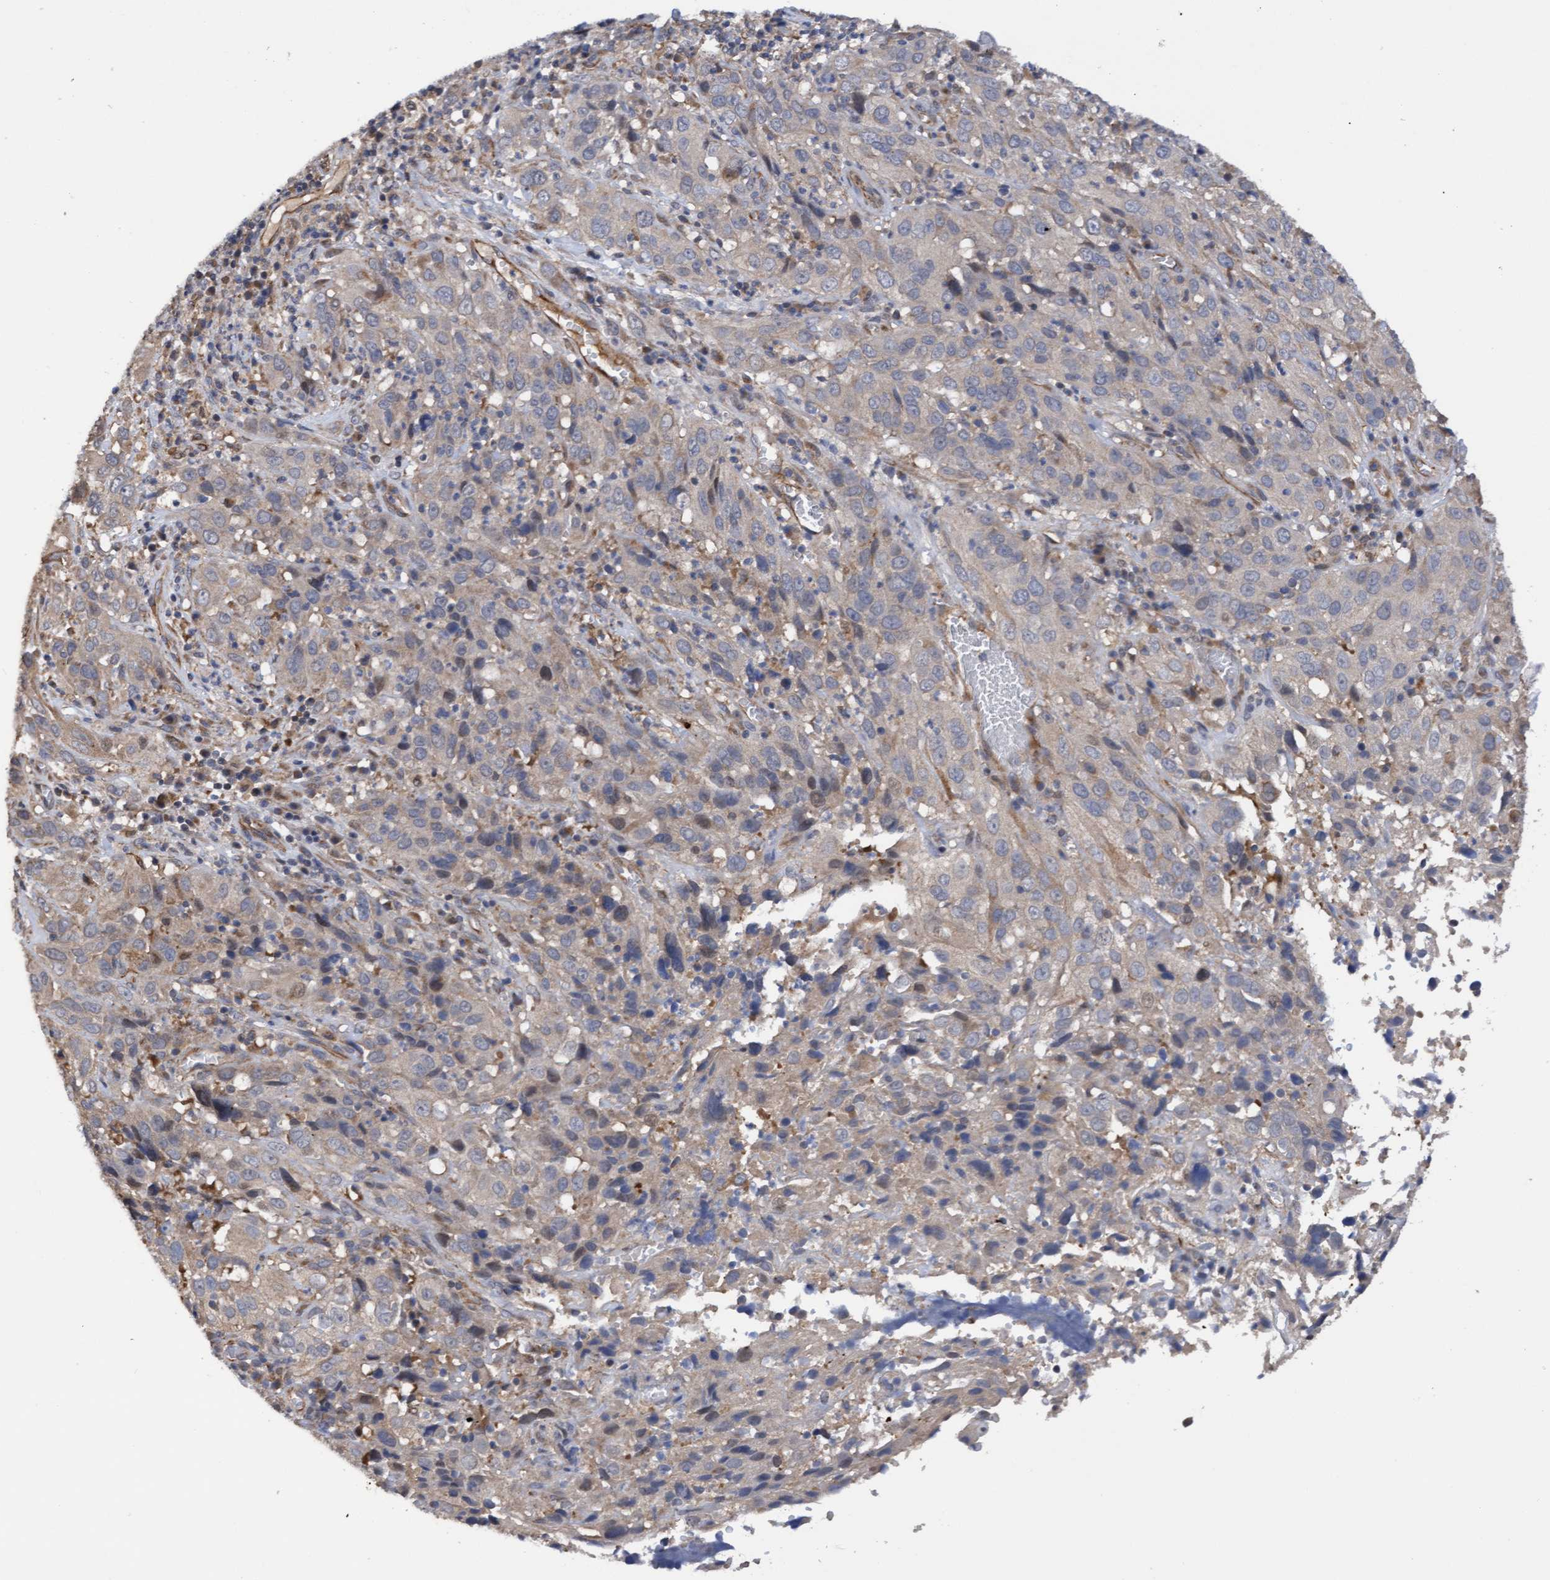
{"staining": {"intensity": "weak", "quantity": "<25%", "location": "cytoplasmic/membranous"}, "tissue": "cervical cancer", "cell_type": "Tumor cells", "image_type": "cancer", "snomed": [{"axis": "morphology", "description": "Squamous cell carcinoma, NOS"}, {"axis": "topography", "description": "Cervix"}], "caption": "This is an immunohistochemistry micrograph of cervical cancer. There is no staining in tumor cells.", "gene": "ITFG1", "patient": {"sex": "female", "age": 32}}